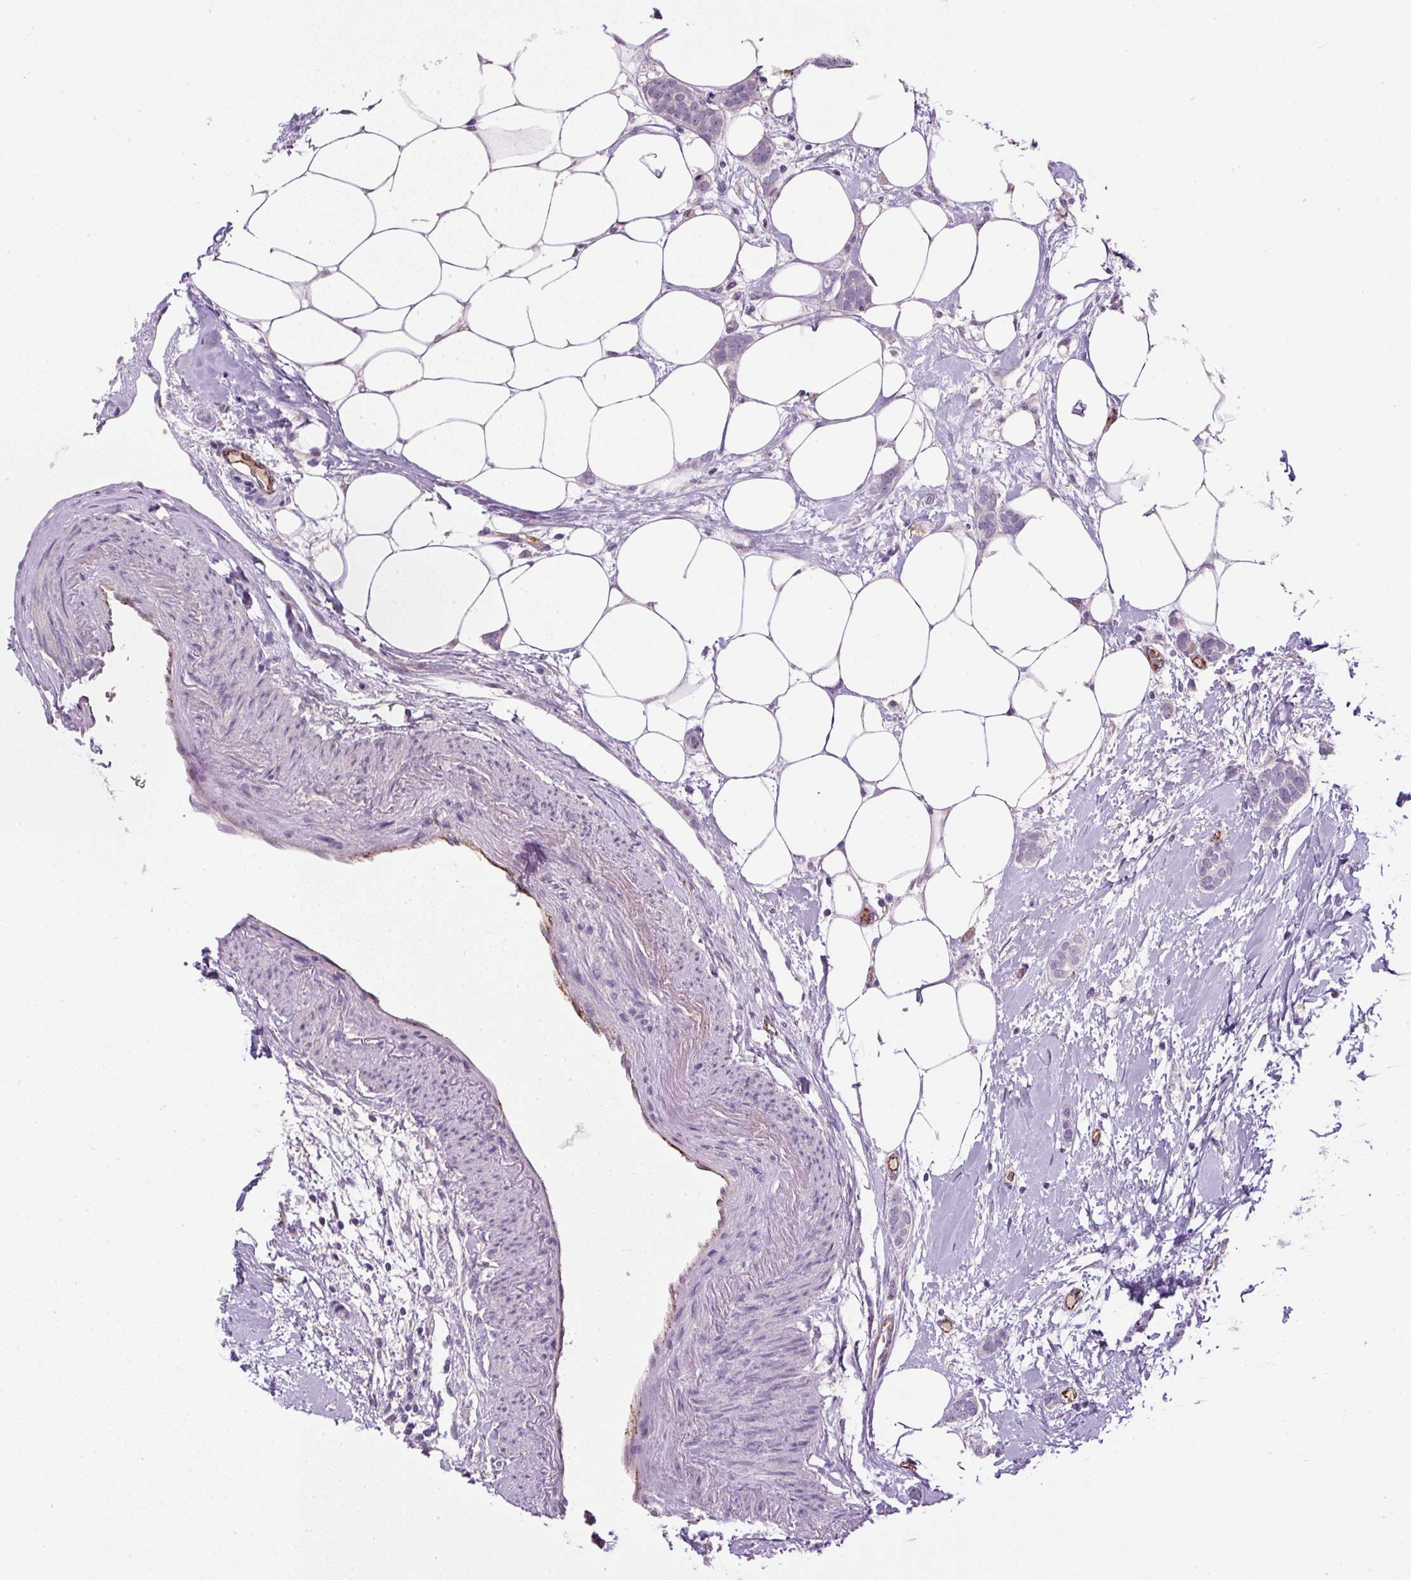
{"staining": {"intensity": "negative", "quantity": "none", "location": "none"}, "tissue": "breast cancer", "cell_type": "Tumor cells", "image_type": "cancer", "snomed": [{"axis": "morphology", "description": "Duct carcinoma"}, {"axis": "topography", "description": "Breast"}], "caption": "DAB (3,3'-diaminobenzidine) immunohistochemical staining of intraductal carcinoma (breast) shows no significant staining in tumor cells. (DAB (3,3'-diaminobenzidine) immunohistochemistry with hematoxylin counter stain).", "gene": "LEFTY2", "patient": {"sex": "female", "age": 72}}